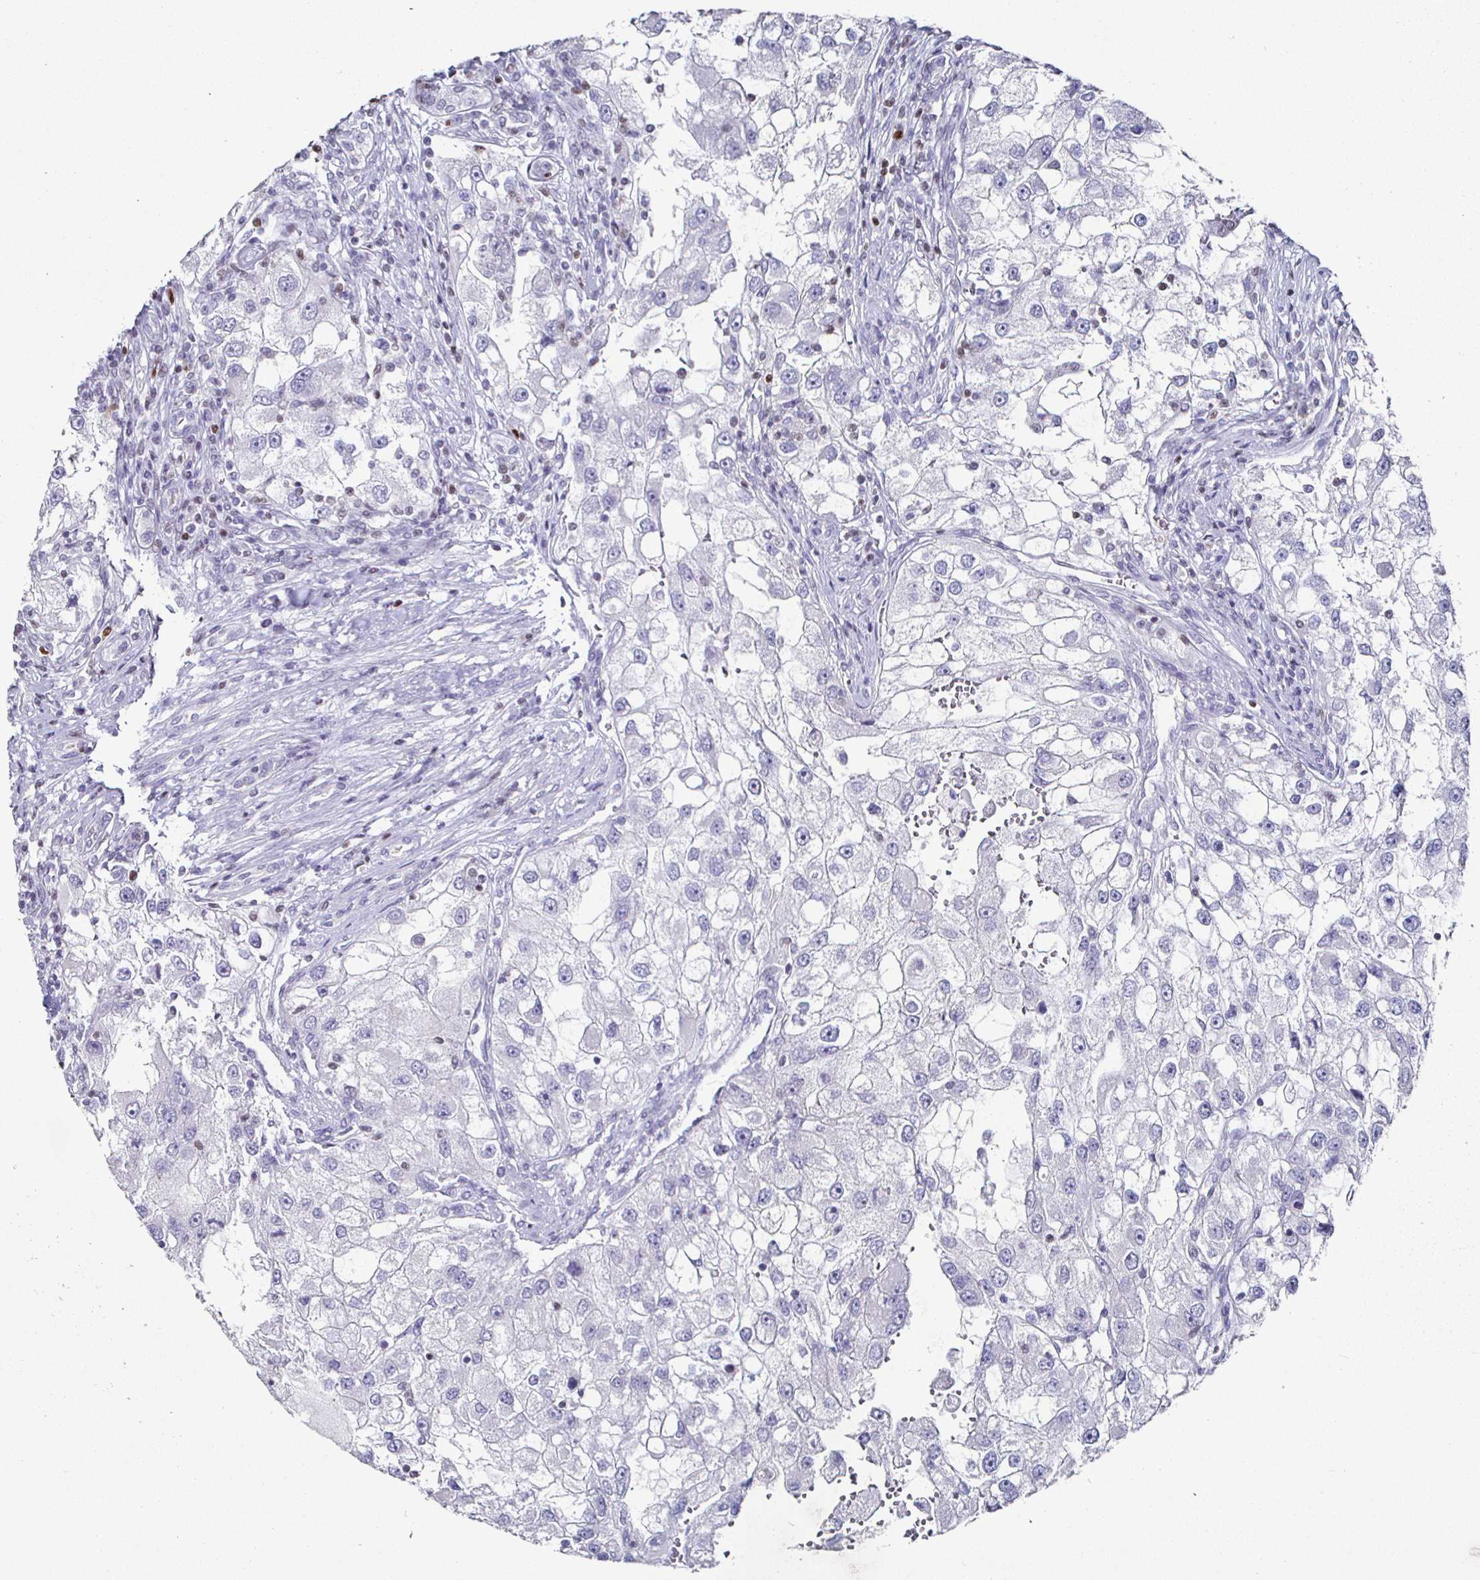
{"staining": {"intensity": "negative", "quantity": "none", "location": "none"}, "tissue": "renal cancer", "cell_type": "Tumor cells", "image_type": "cancer", "snomed": [{"axis": "morphology", "description": "Adenocarcinoma, NOS"}, {"axis": "topography", "description": "Kidney"}], "caption": "This photomicrograph is of renal cancer (adenocarcinoma) stained with immunohistochemistry to label a protein in brown with the nuclei are counter-stained blue. There is no staining in tumor cells.", "gene": "RUNX2", "patient": {"sex": "male", "age": 63}}